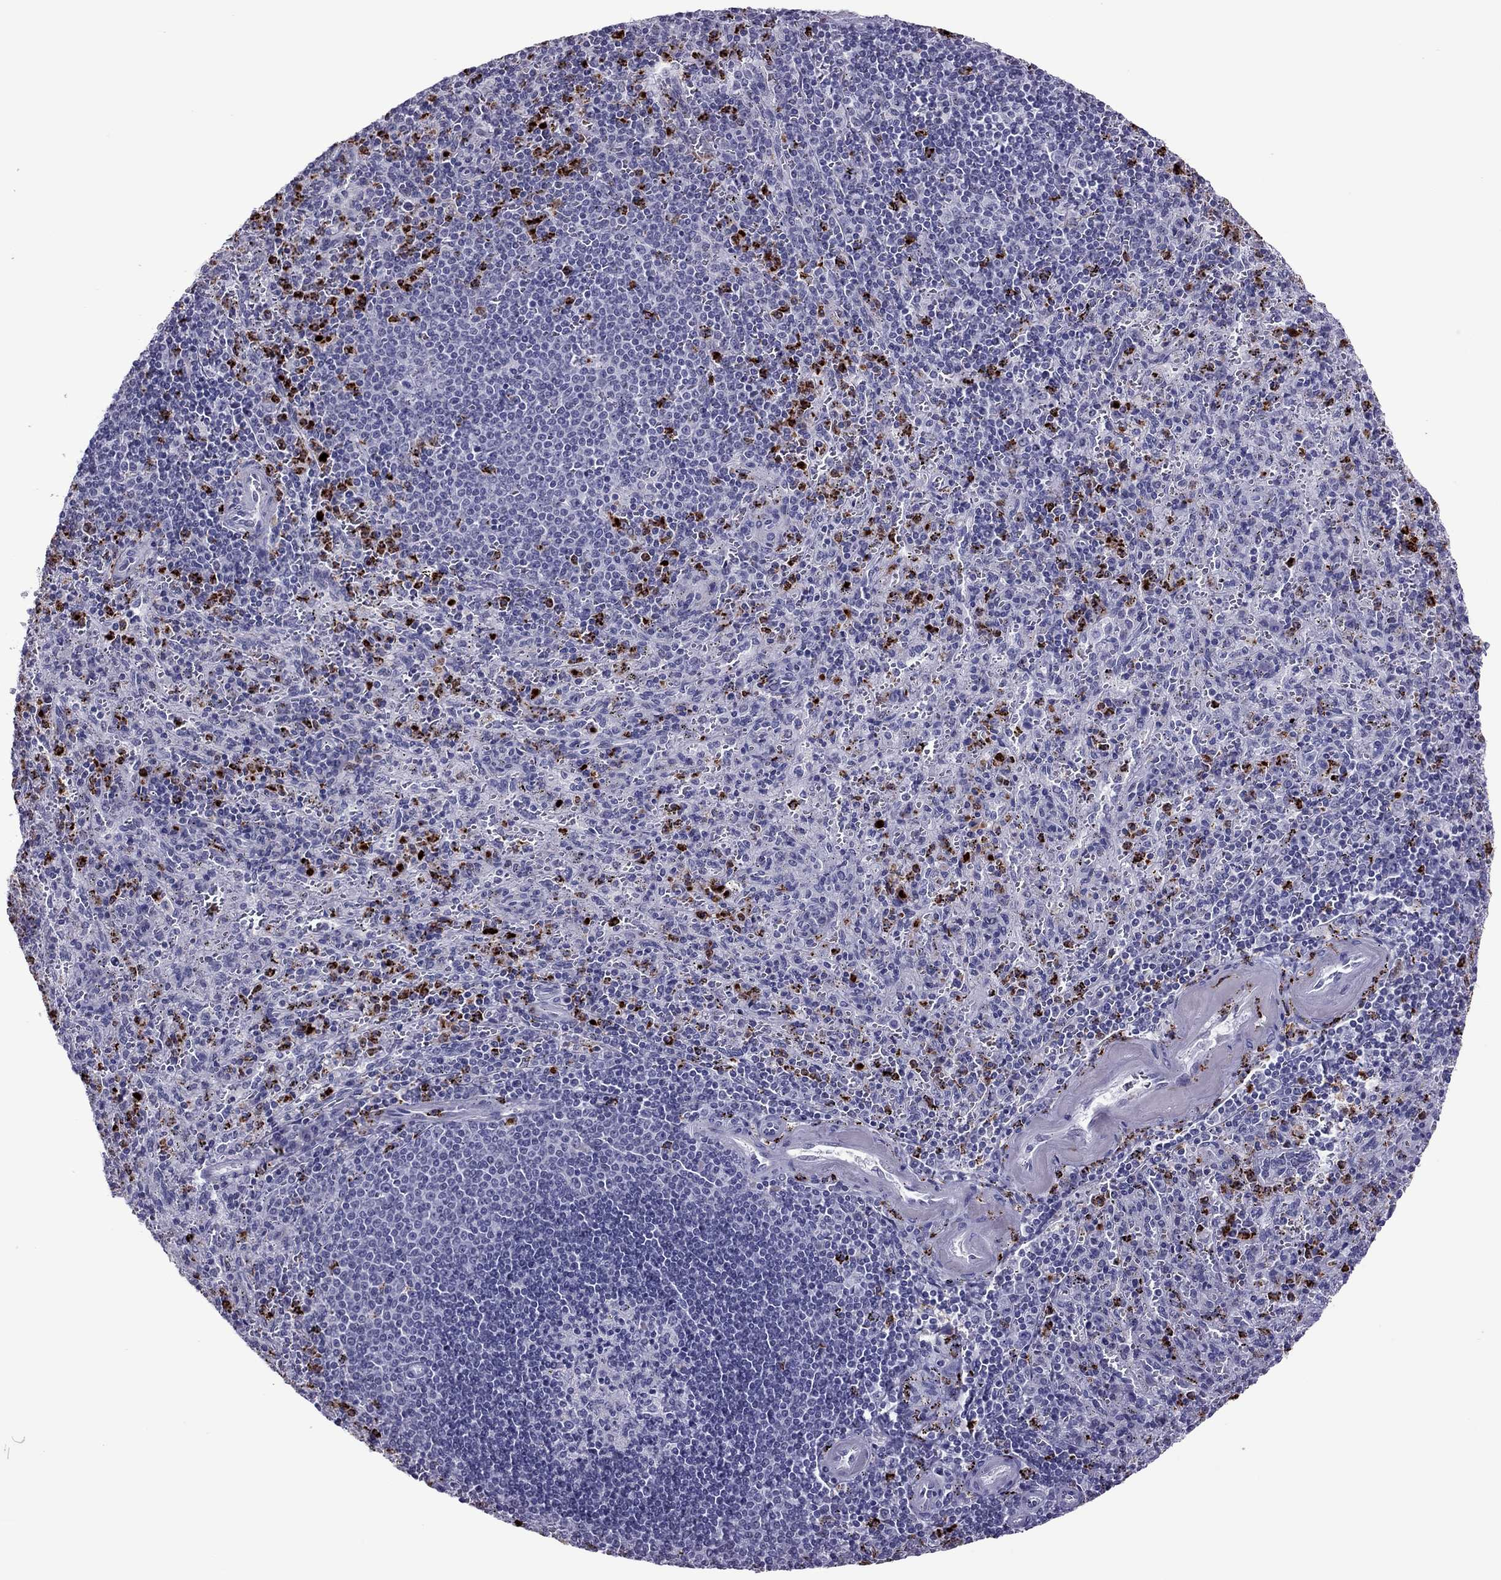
{"staining": {"intensity": "strong", "quantity": "<25%", "location": "cytoplasmic/membranous"}, "tissue": "spleen", "cell_type": "Cells in red pulp", "image_type": "normal", "snomed": [{"axis": "morphology", "description": "Normal tissue, NOS"}, {"axis": "topography", "description": "Spleen"}], "caption": "Immunohistochemistry (IHC) (DAB) staining of normal spleen reveals strong cytoplasmic/membranous protein staining in about <25% of cells in red pulp. The staining was performed using DAB to visualize the protein expression in brown, while the nuclei were stained in blue with hematoxylin (Magnification: 20x).", "gene": "CCL27", "patient": {"sex": "male", "age": 57}}